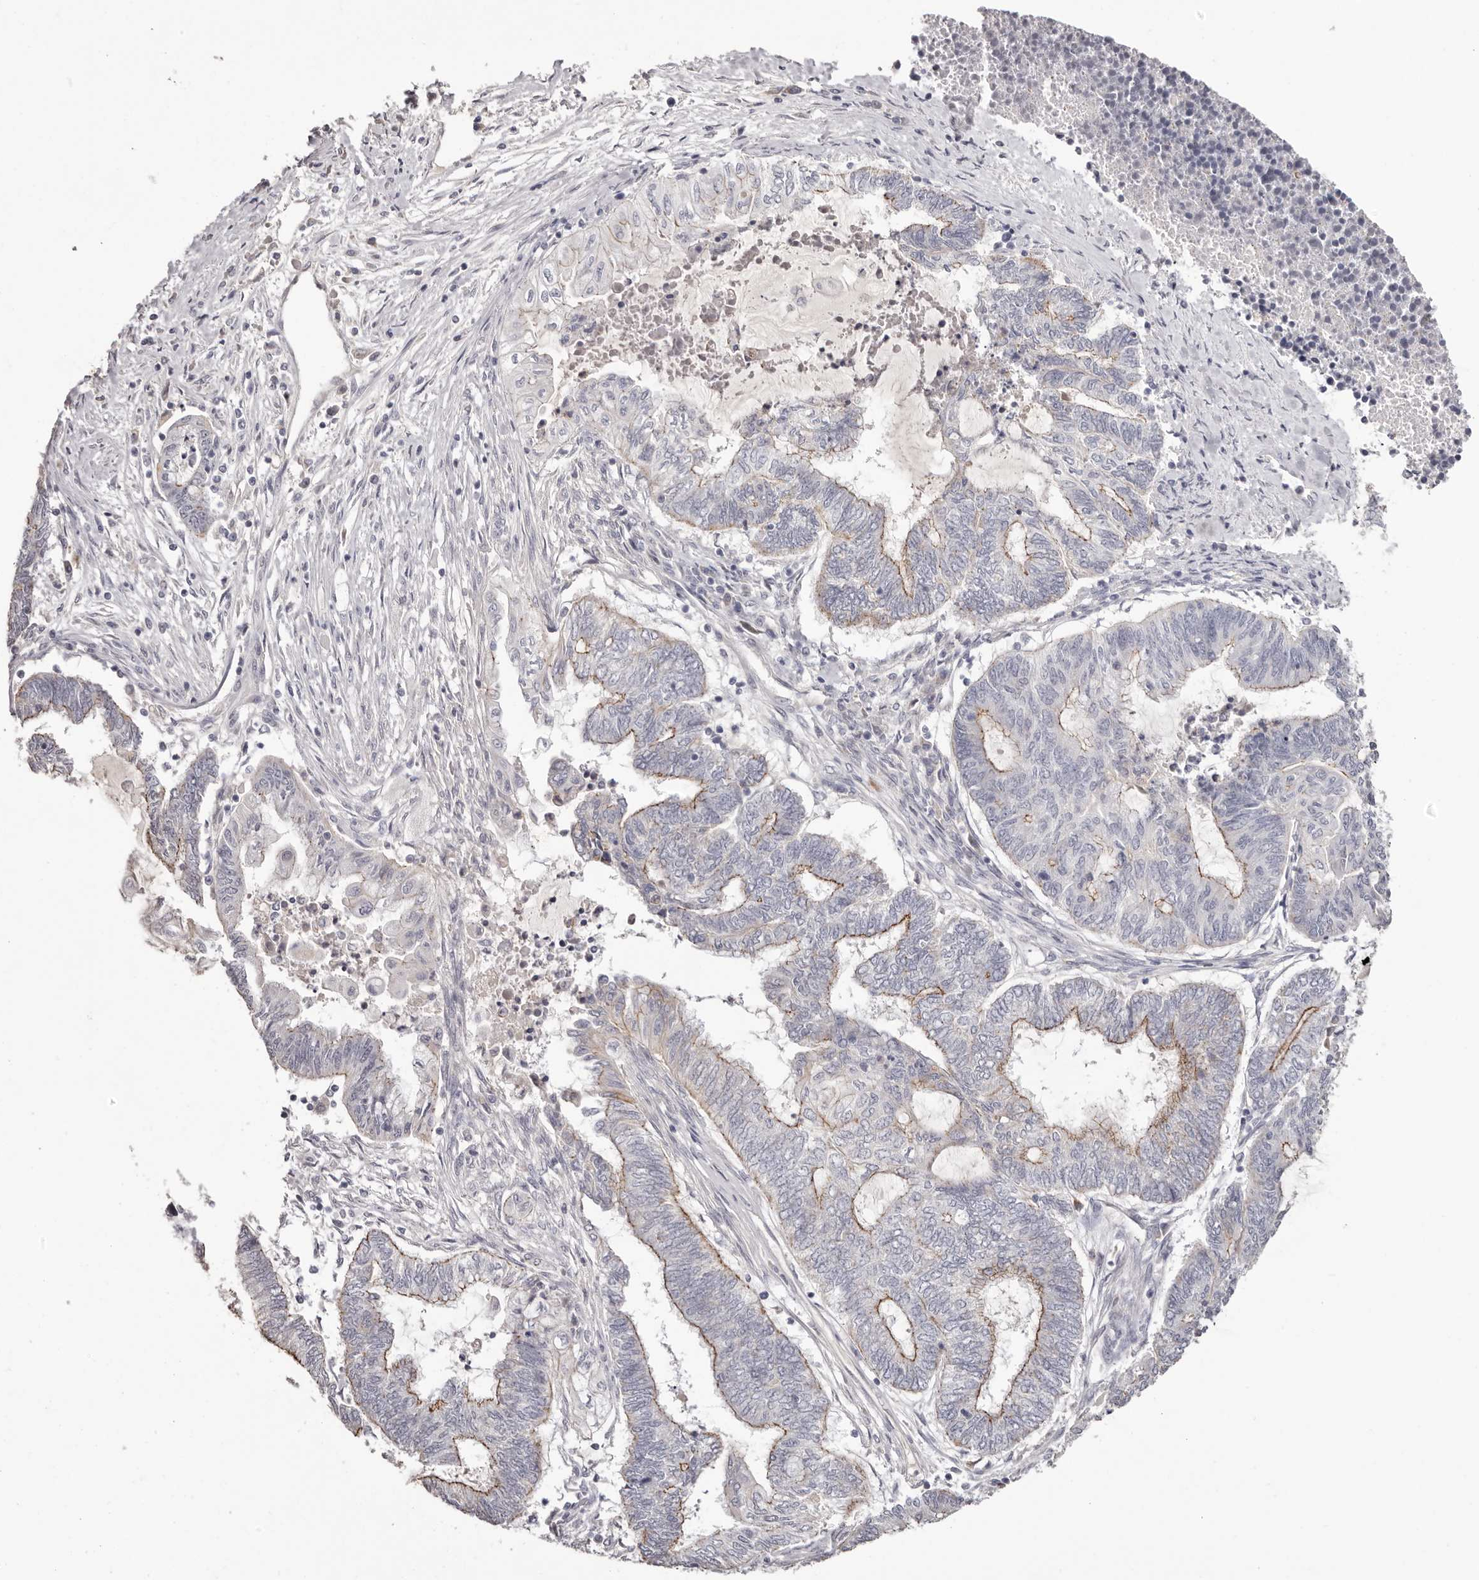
{"staining": {"intensity": "moderate", "quantity": "25%-75%", "location": "cytoplasmic/membranous"}, "tissue": "endometrial cancer", "cell_type": "Tumor cells", "image_type": "cancer", "snomed": [{"axis": "morphology", "description": "Adenocarcinoma, NOS"}, {"axis": "topography", "description": "Uterus"}, {"axis": "topography", "description": "Endometrium"}], "caption": "Immunohistochemistry (IHC) micrograph of human adenocarcinoma (endometrial) stained for a protein (brown), which reveals medium levels of moderate cytoplasmic/membranous positivity in about 25%-75% of tumor cells.", "gene": "PCDHB6", "patient": {"sex": "female", "age": 70}}